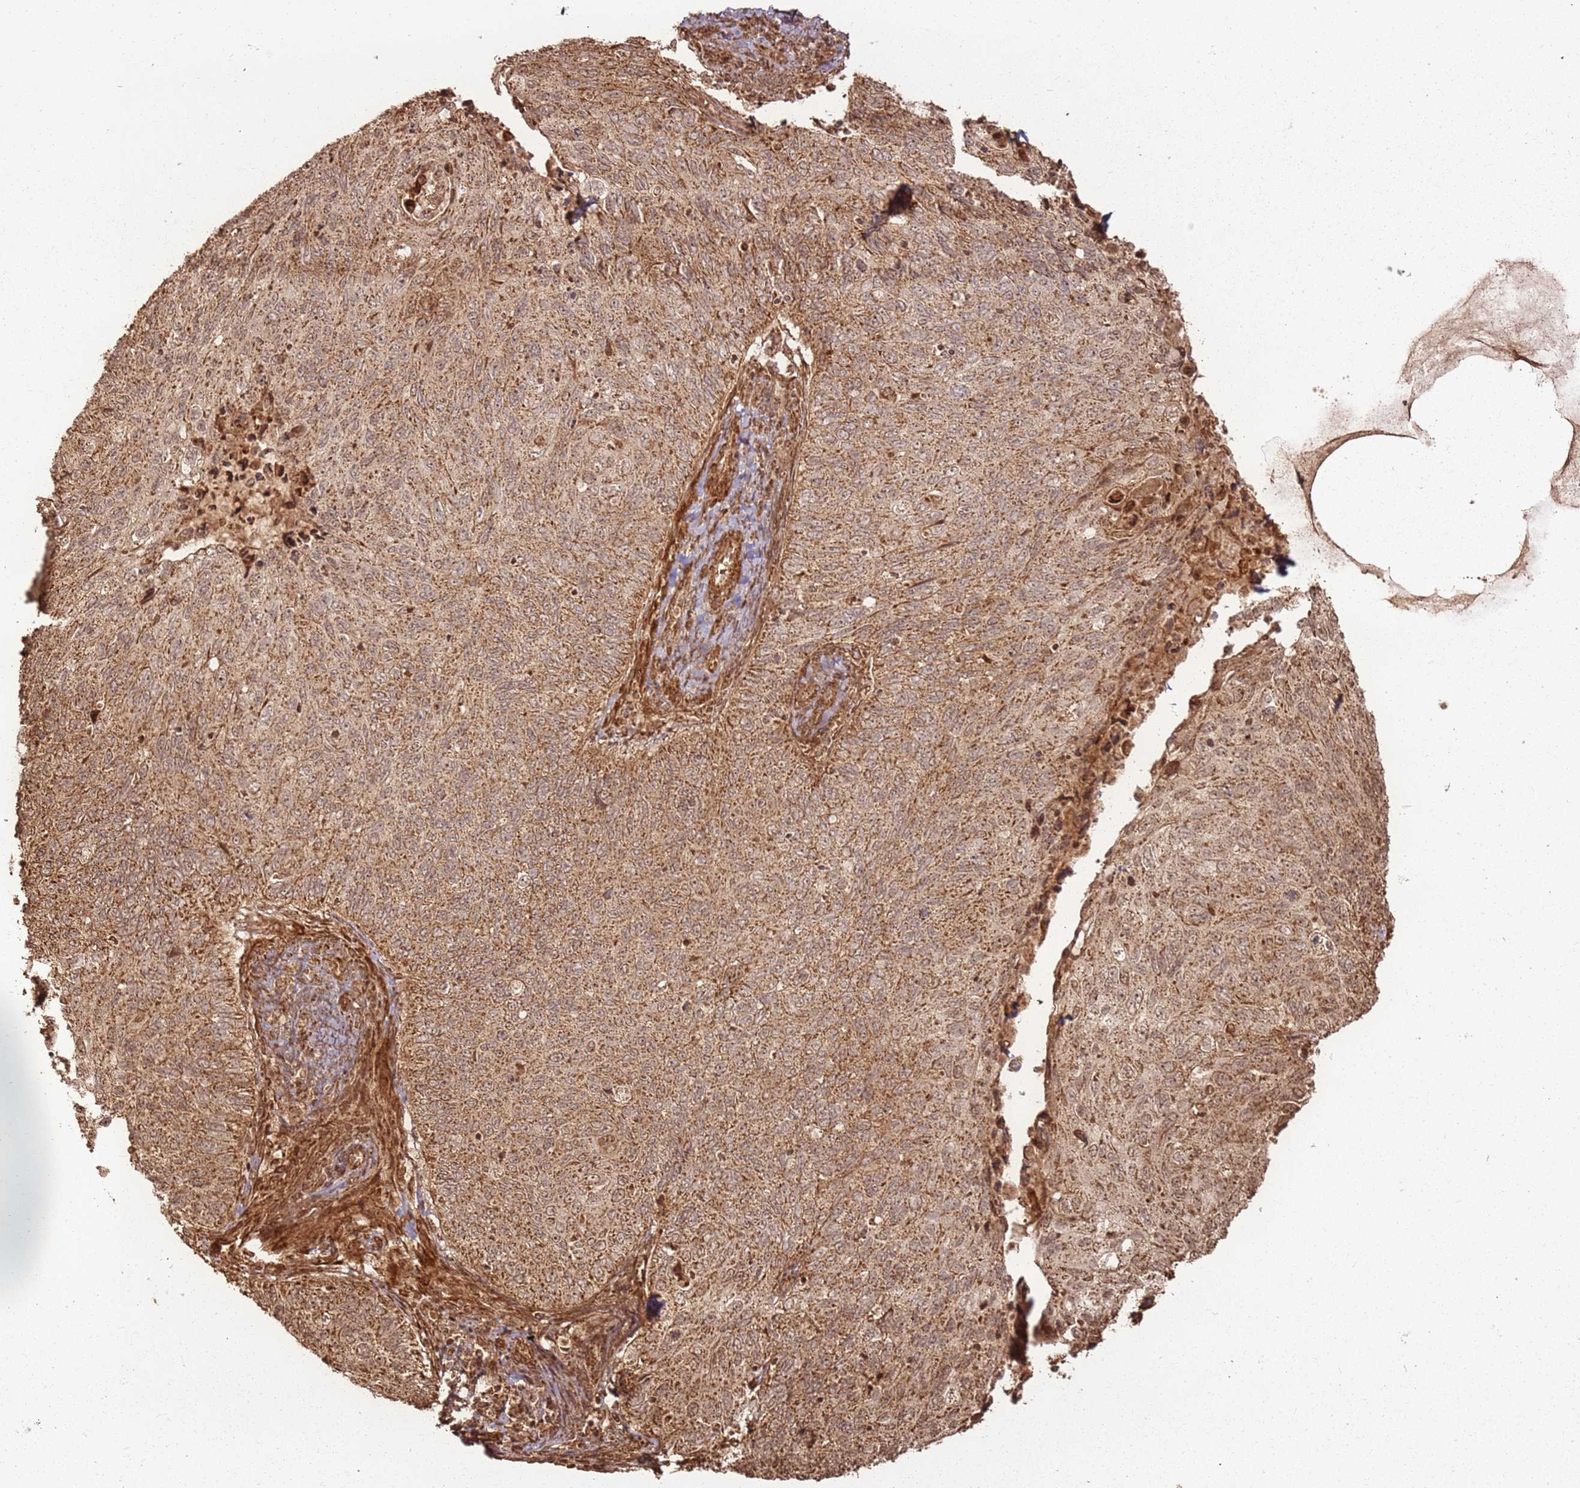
{"staining": {"intensity": "moderate", "quantity": ">75%", "location": "cytoplasmic/membranous"}, "tissue": "cervical cancer", "cell_type": "Tumor cells", "image_type": "cancer", "snomed": [{"axis": "morphology", "description": "Squamous cell carcinoma, NOS"}, {"axis": "topography", "description": "Cervix"}], "caption": "A photomicrograph of cervical squamous cell carcinoma stained for a protein shows moderate cytoplasmic/membranous brown staining in tumor cells.", "gene": "MRPS6", "patient": {"sex": "female", "age": 70}}